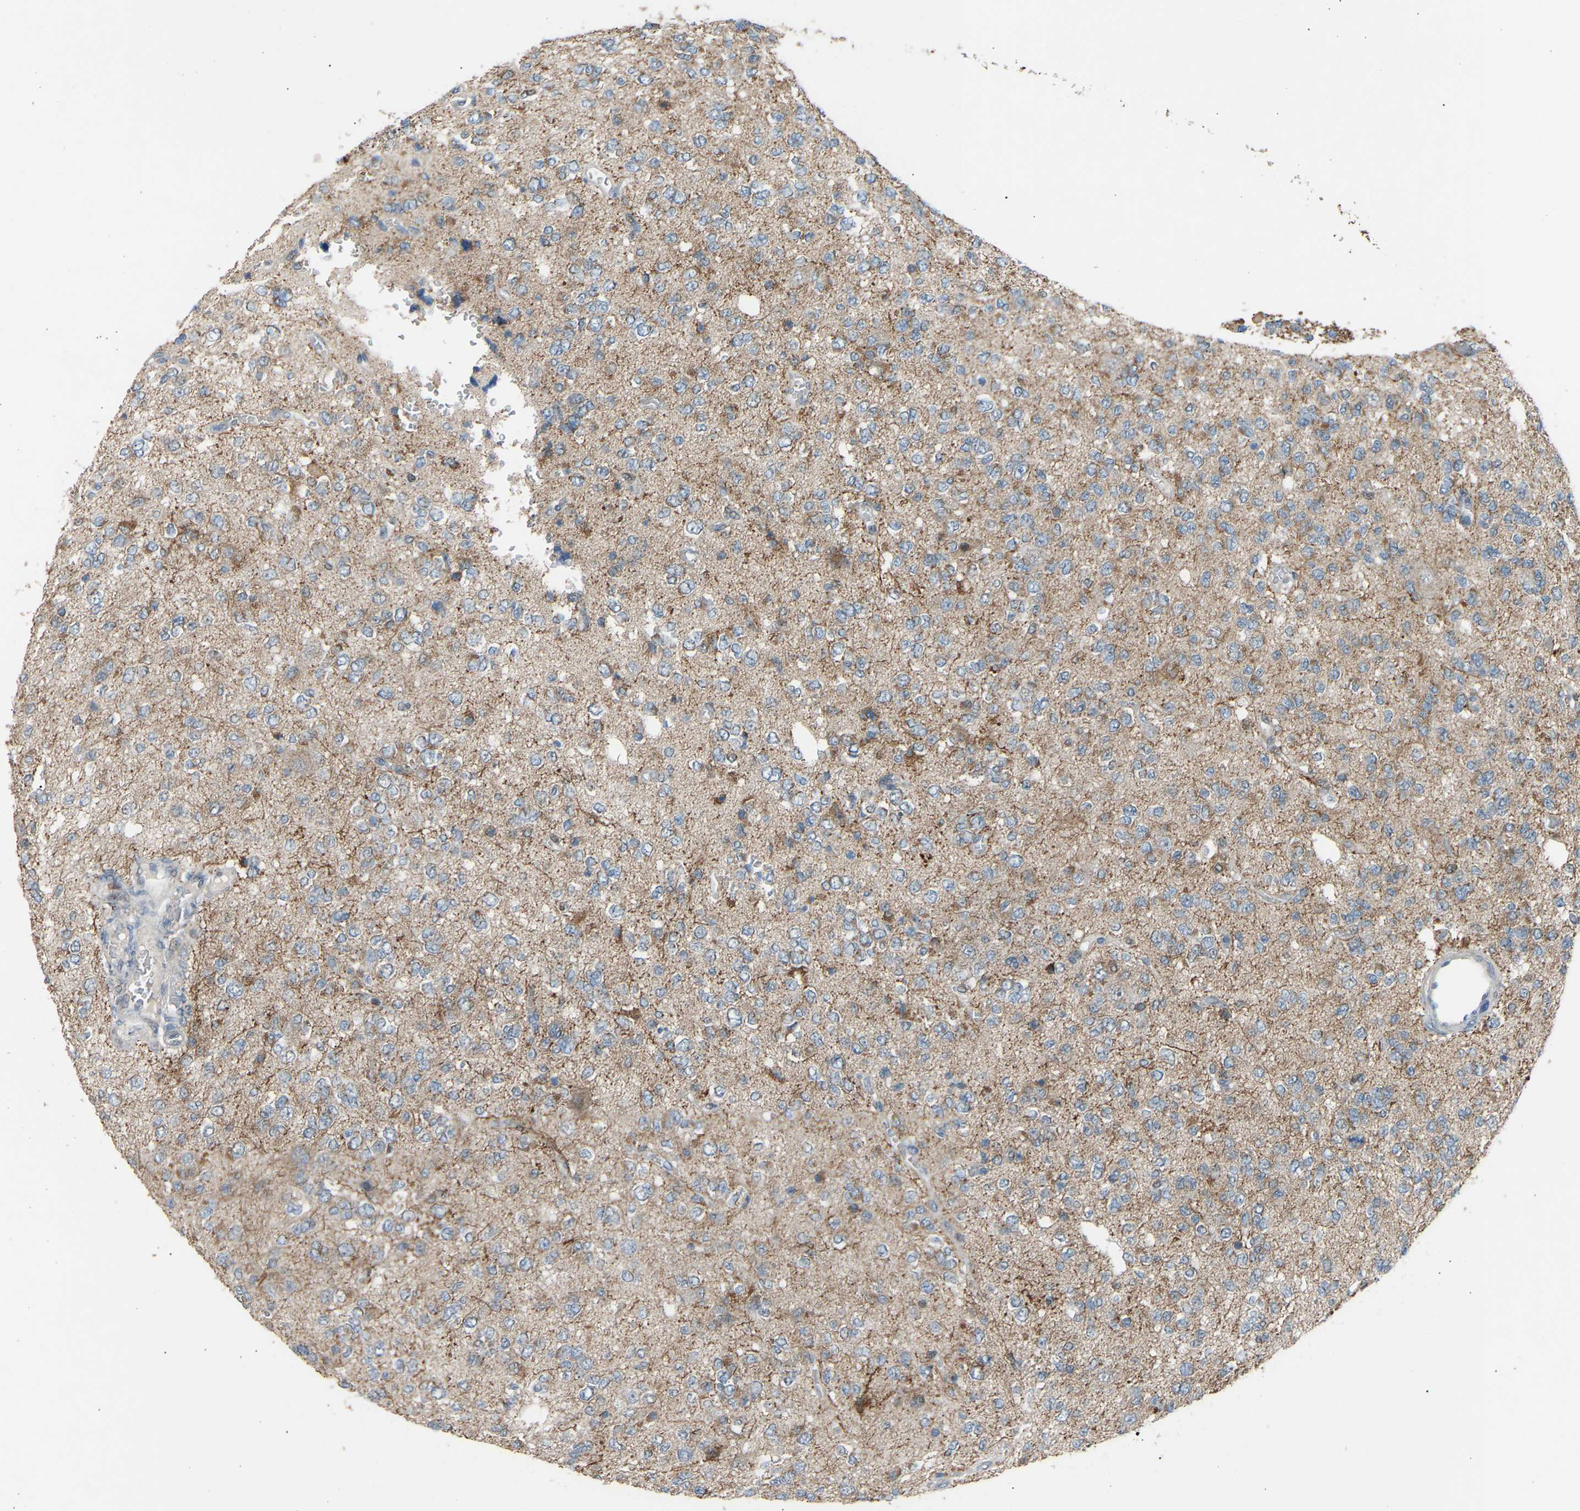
{"staining": {"intensity": "weak", "quantity": ">75%", "location": "cytoplasmic/membranous"}, "tissue": "glioma", "cell_type": "Tumor cells", "image_type": "cancer", "snomed": [{"axis": "morphology", "description": "Glioma, malignant, Low grade"}, {"axis": "topography", "description": "Brain"}], "caption": "Weak cytoplasmic/membranous expression is identified in about >75% of tumor cells in malignant glioma (low-grade).", "gene": "VPS41", "patient": {"sex": "male", "age": 38}}